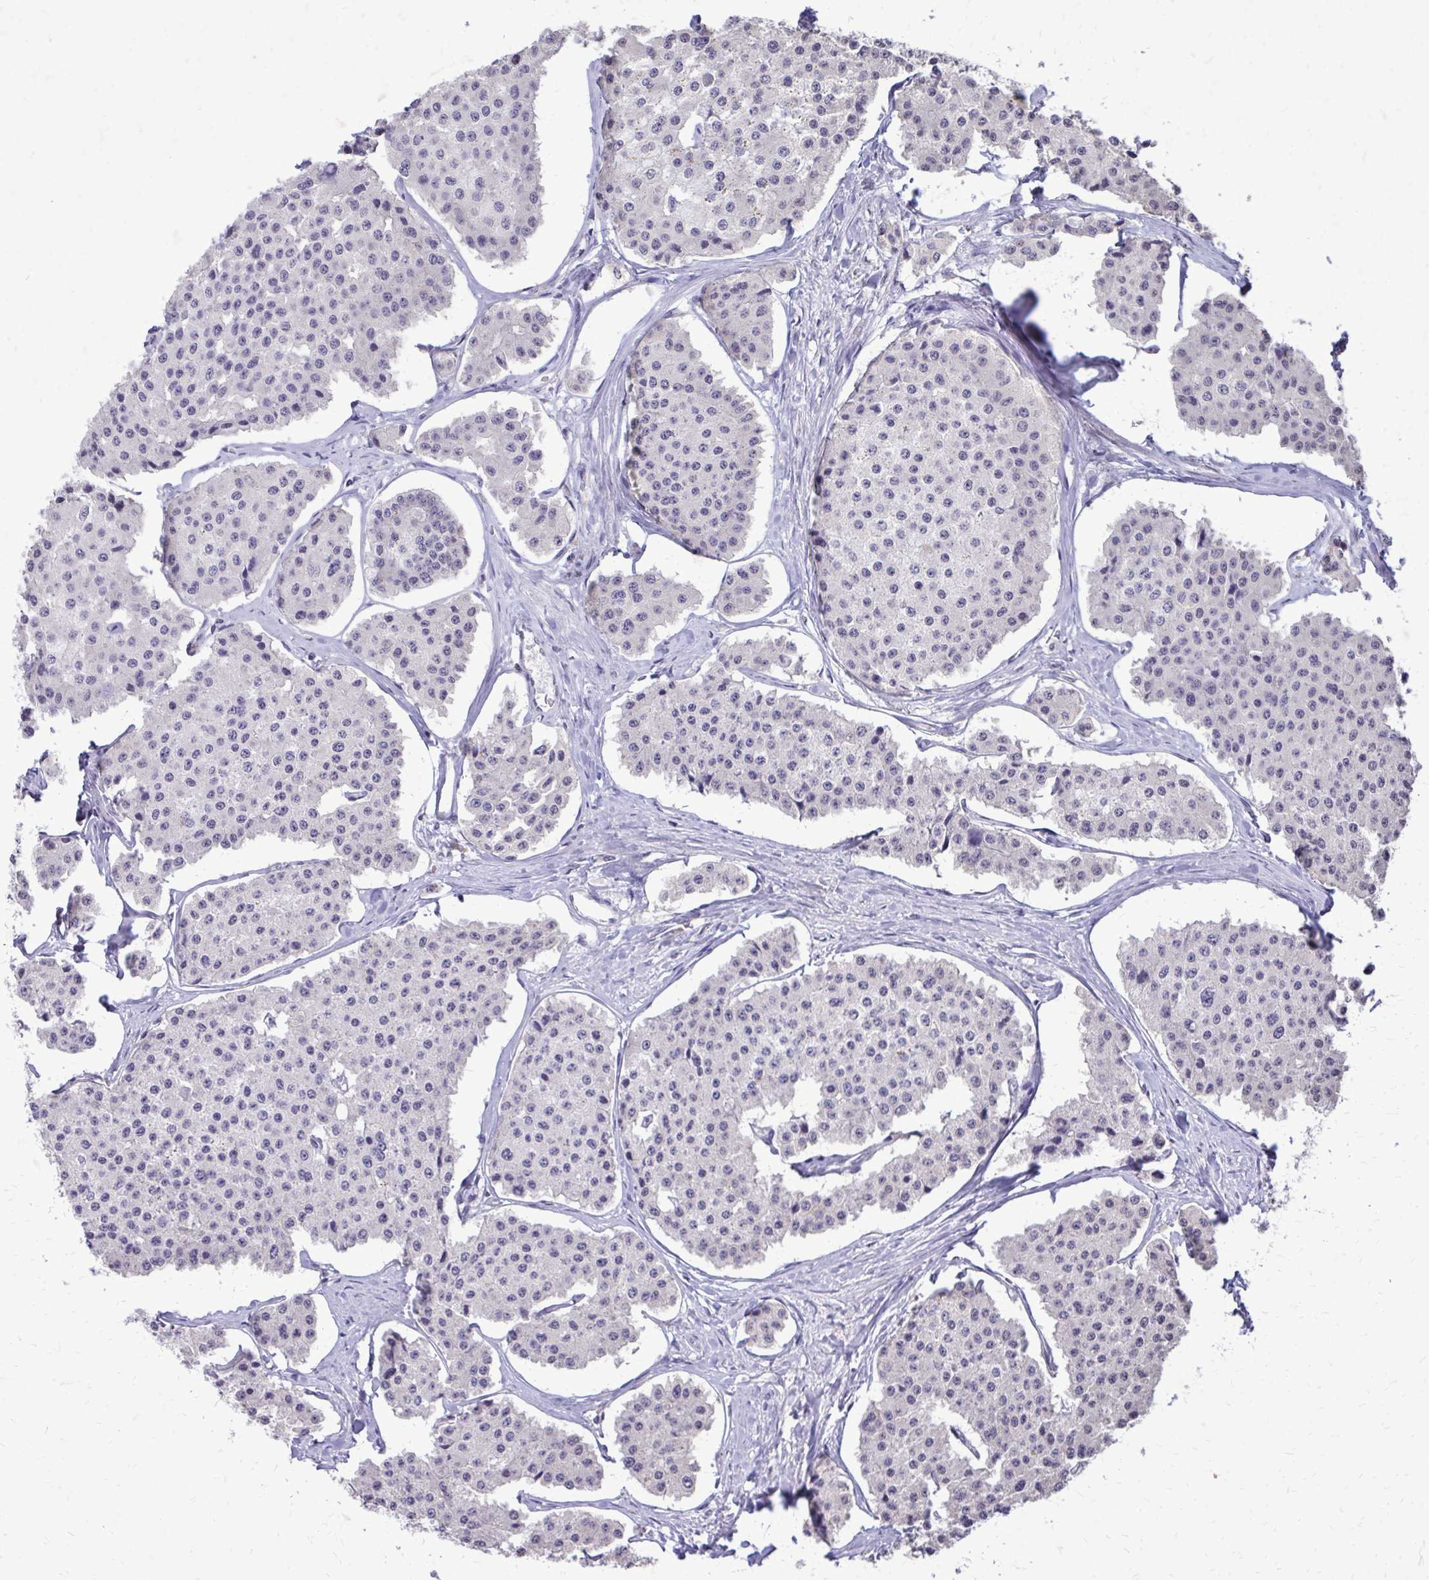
{"staining": {"intensity": "negative", "quantity": "none", "location": "none"}, "tissue": "carcinoid", "cell_type": "Tumor cells", "image_type": "cancer", "snomed": [{"axis": "morphology", "description": "Carcinoid, malignant, NOS"}, {"axis": "topography", "description": "Small intestine"}], "caption": "Immunohistochemistry histopathology image of malignant carcinoid stained for a protein (brown), which exhibits no expression in tumor cells.", "gene": "AKAP5", "patient": {"sex": "female", "age": 65}}